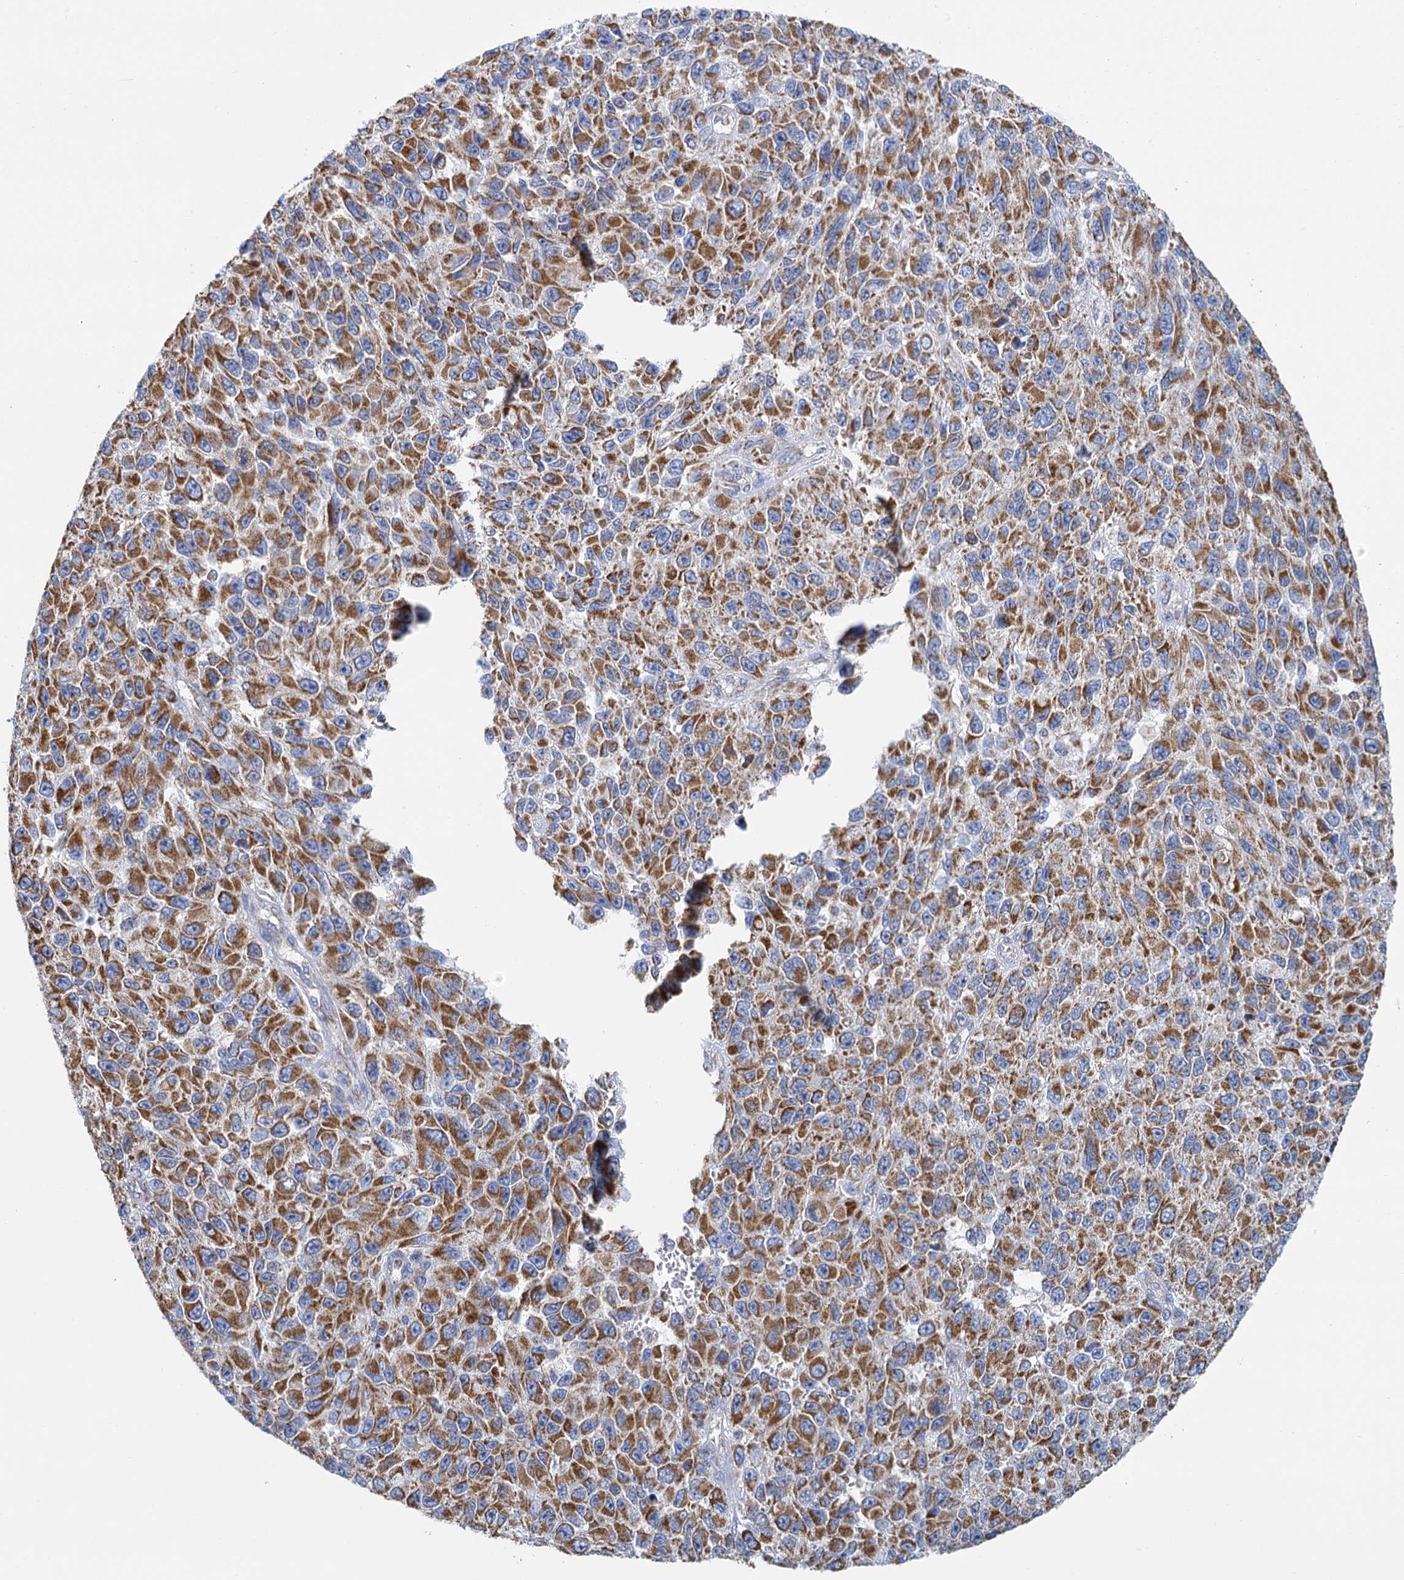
{"staining": {"intensity": "moderate", "quantity": ">75%", "location": "cytoplasmic/membranous"}, "tissue": "melanoma", "cell_type": "Tumor cells", "image_type": "cancer", "snomed": [{"axis": "morphology", "description": "Normal tissue, NOS"}, {"axis": "morphology", "description": "Malignant melanoma, NOS"}, {"axis": "topography", "description": "Skin"}], "caption": "The immunohistochemical stain shows moderate cytoplasmic/membranous expression in tumor cells of melanoma tissue.", "gene": "CCP110", "patient": {"sex": "female", "age": 96}}